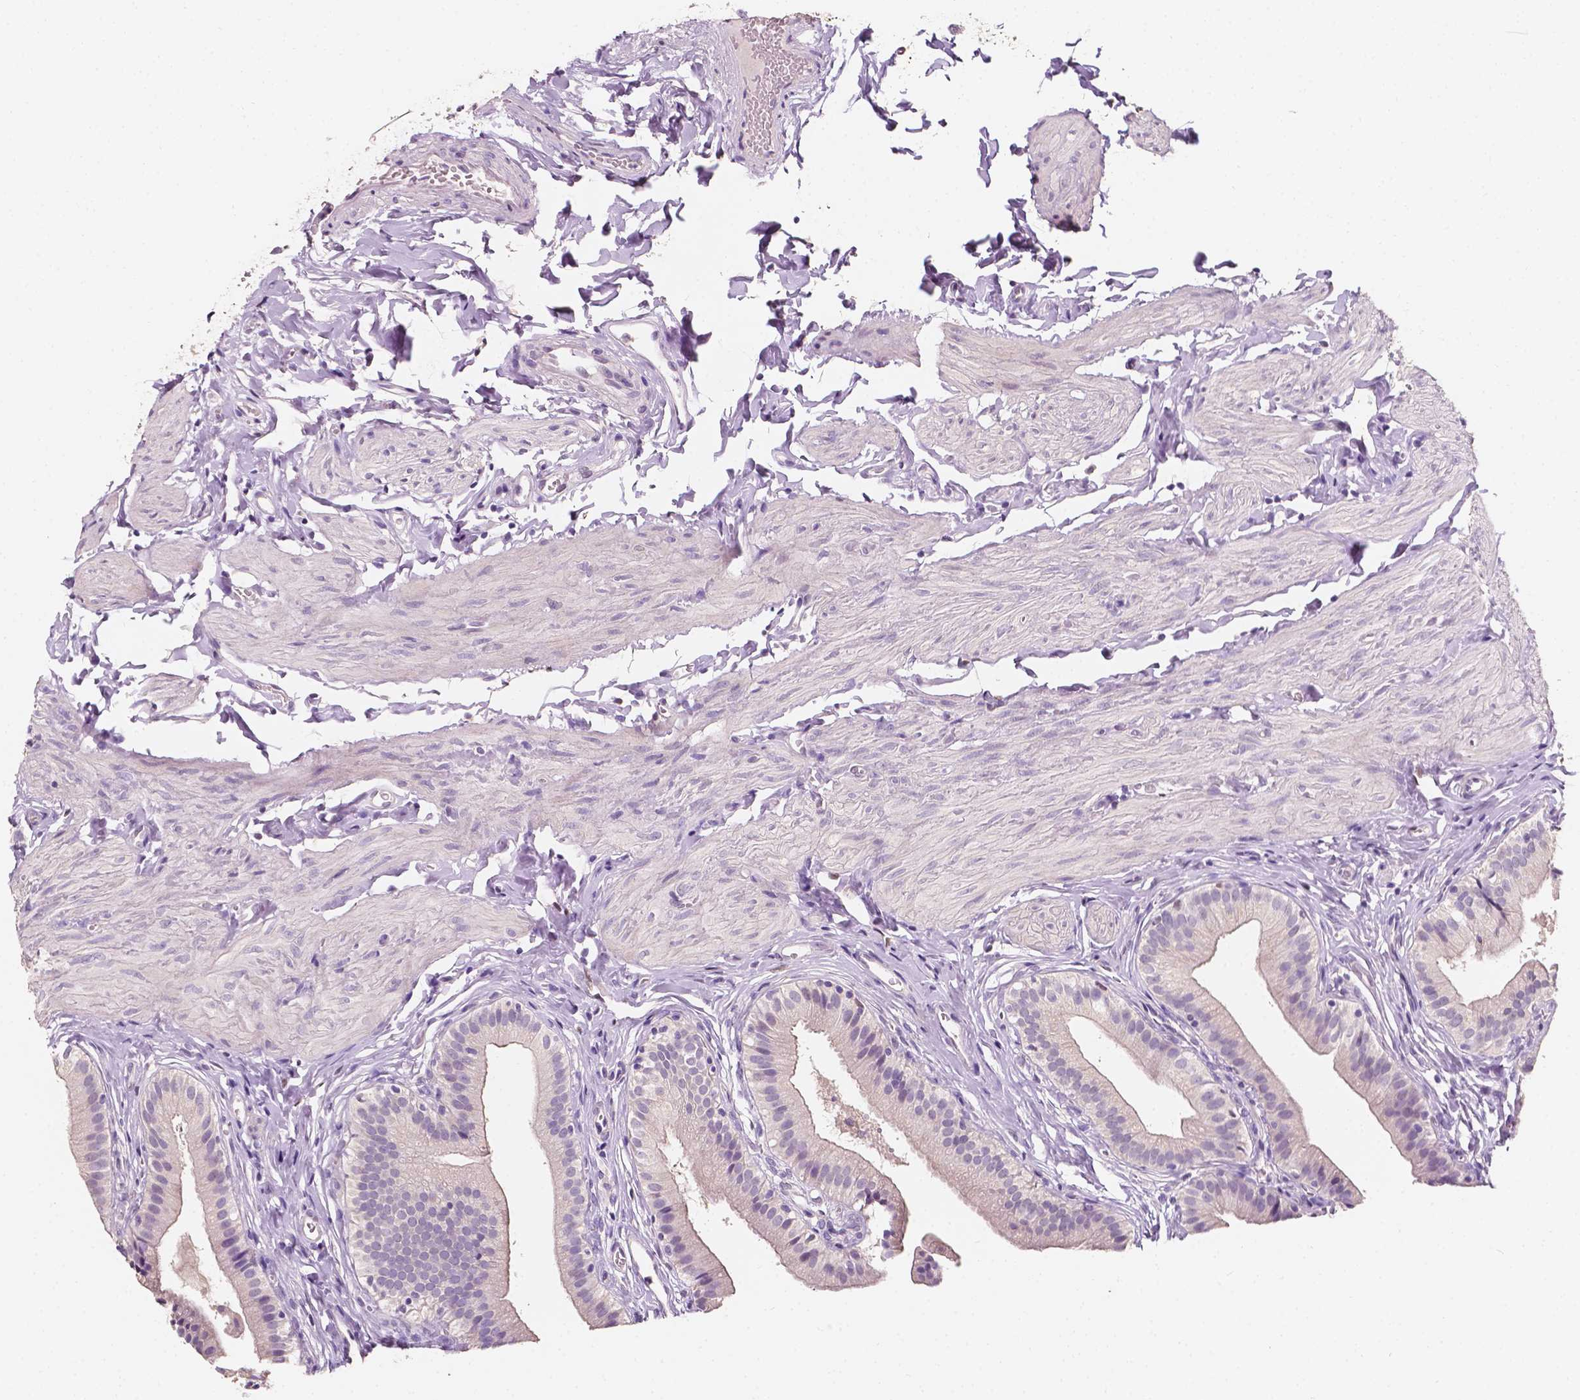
{"staining": {"intensity": "negative", "quantity": "none", "location": "none"}, "tissue": "gallbladder", "cell_type": "Glandular cells", "image_type": "normal", "snomed": [{"axis": "morphology", "description": "Normal tissue, NOS"}, {"axis": "topography", "description": "Gallbladder"}], "caption": "IHC of normal human gallbladder shows no positivity in glandular cells. (DAB immunohistochemistry (IHC), high magnification).", "gene": "TAL1", "patient": {"sex": "female", "age": 47}}